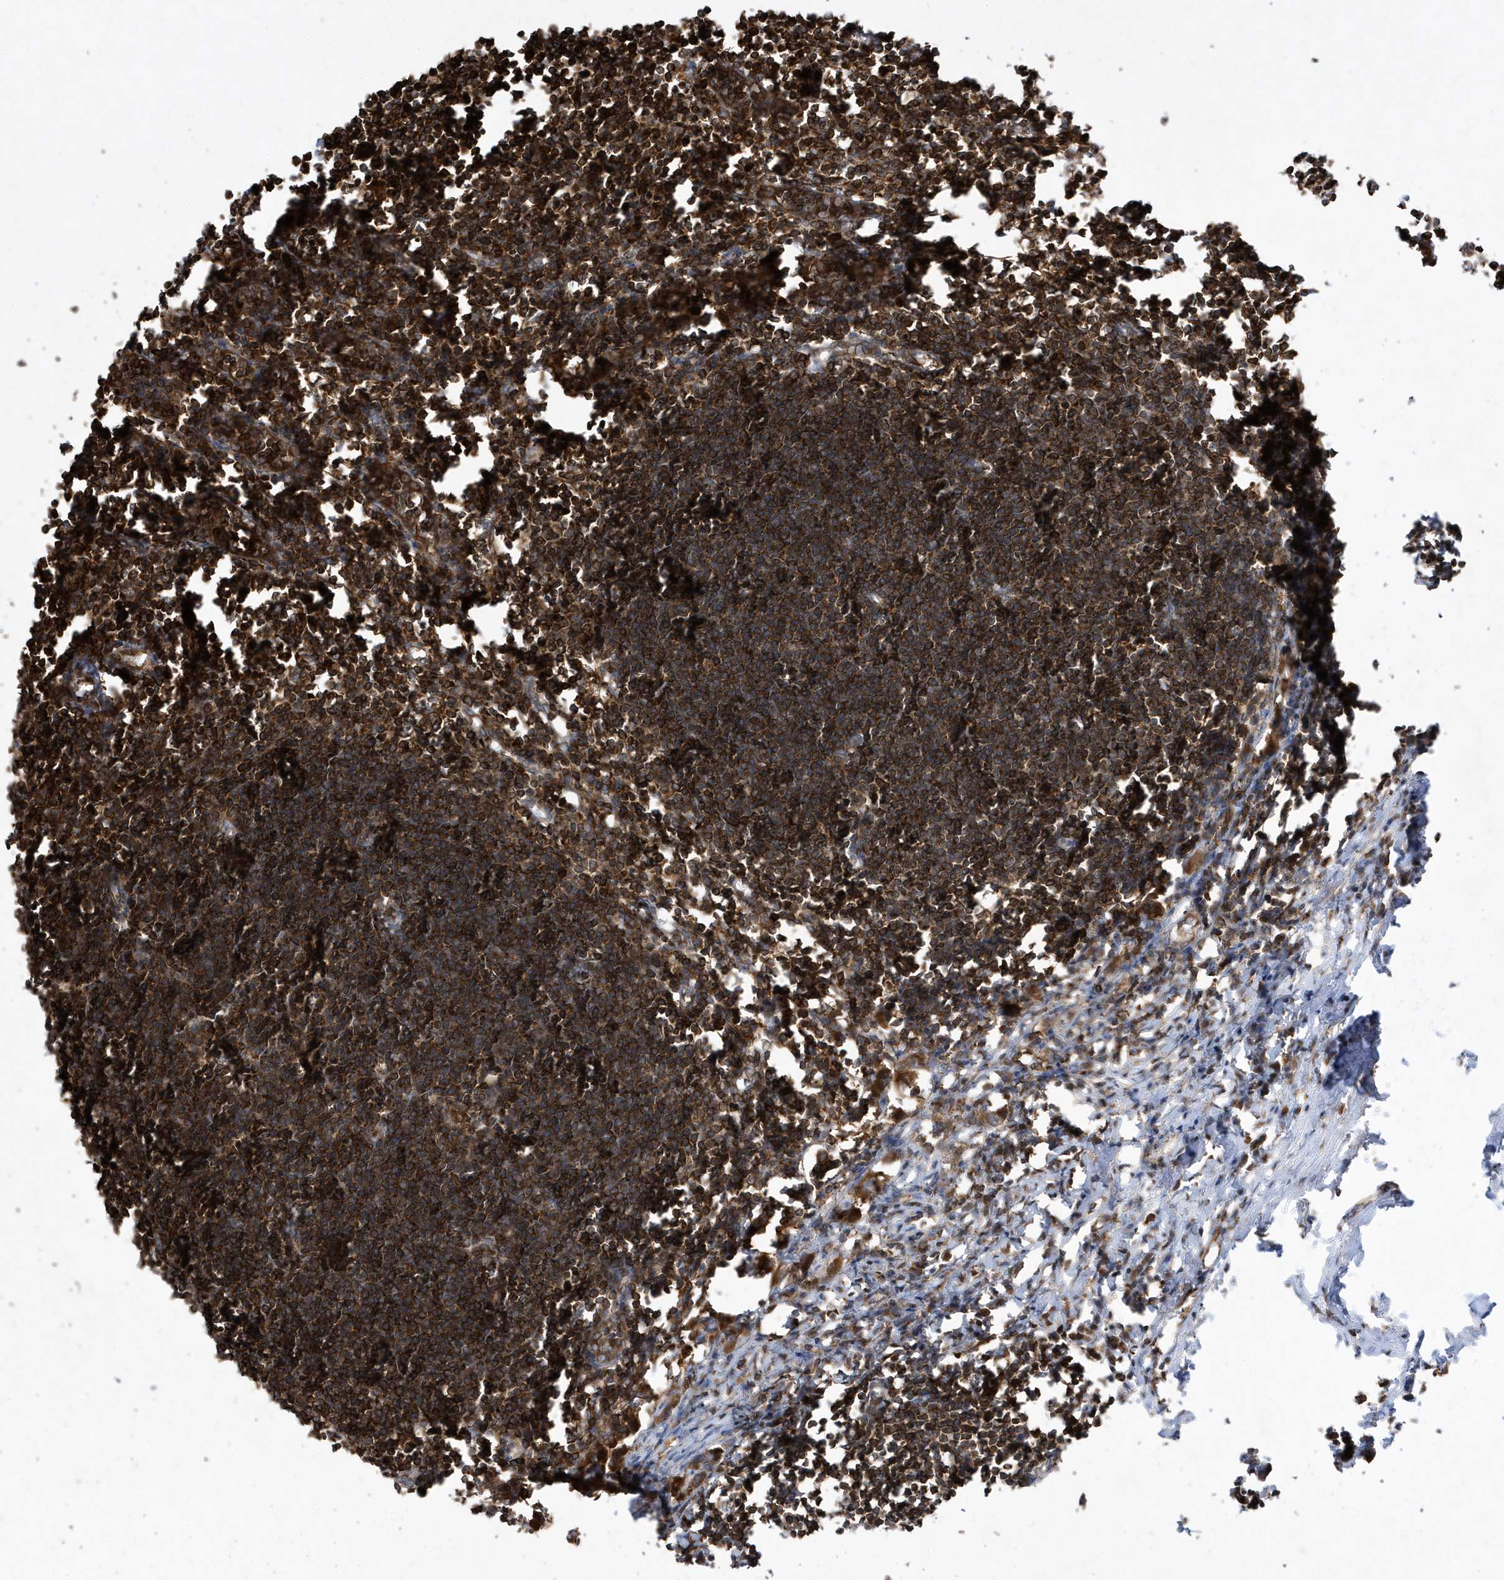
{"staining": {"intensity": "strong", "quantity": ">75%", "location": "cytoplasmic/membranous"}, "tissue": "lymph node", "cell_type": "Germinal center cells", "image_type": "normal", "snomed": [{"axis": "morphology", "description": "Normal tissue, NOS"}, {"axis": "morphology", "description": "Malignant melanoma, Metastatic site"}, {"axis": "topography", "description": "Lymph node"}], "caption": "This micrograph exhibits benign lymph node stained with immunohistochemistry to label a protein in brown. The cytoplasmic/membranous of germinal center cells show strong positivity for the protein. Nuclei are counter-stained blue.", "gene": "LAPTM4A", "patient": {"sex": "male", "age": 41}}